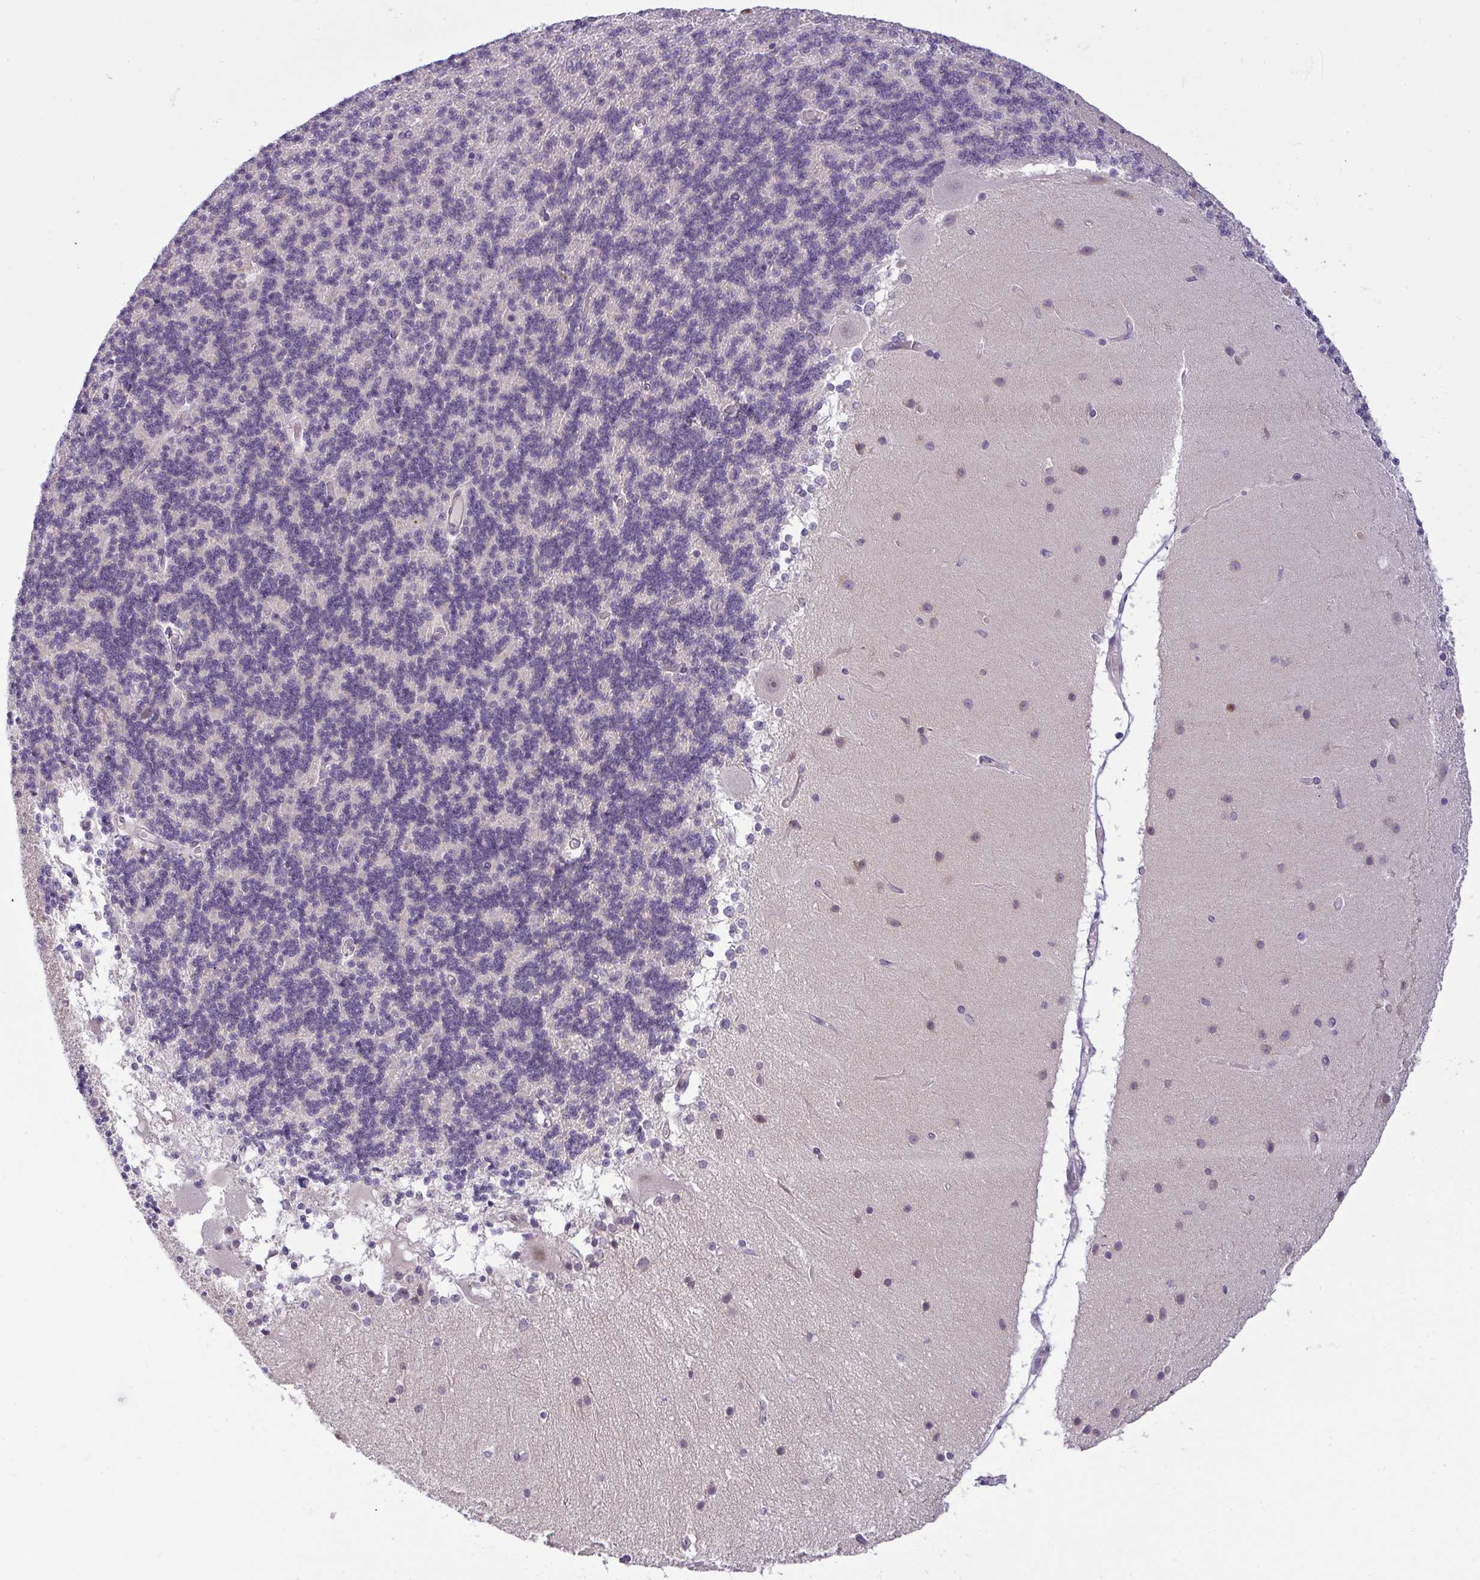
{"staining": {"intensity": "negative", "quantity": "none", "location": "none"}, "tissue": "cerebellum", "cell_type": "Cells in granular layer", "image_type": "normal", "snomed": [{"axis": "morphology", "description": "Normal tissue, NOS"}, {"axis": "topography", "description": "Cerebellum"}], "caption": "Cerebellum stained for a protein using IHC demonstrates no positivity cells in granular layer.", "gene": "DZIP1", "patient": {"sex": "female", "age": 54}}